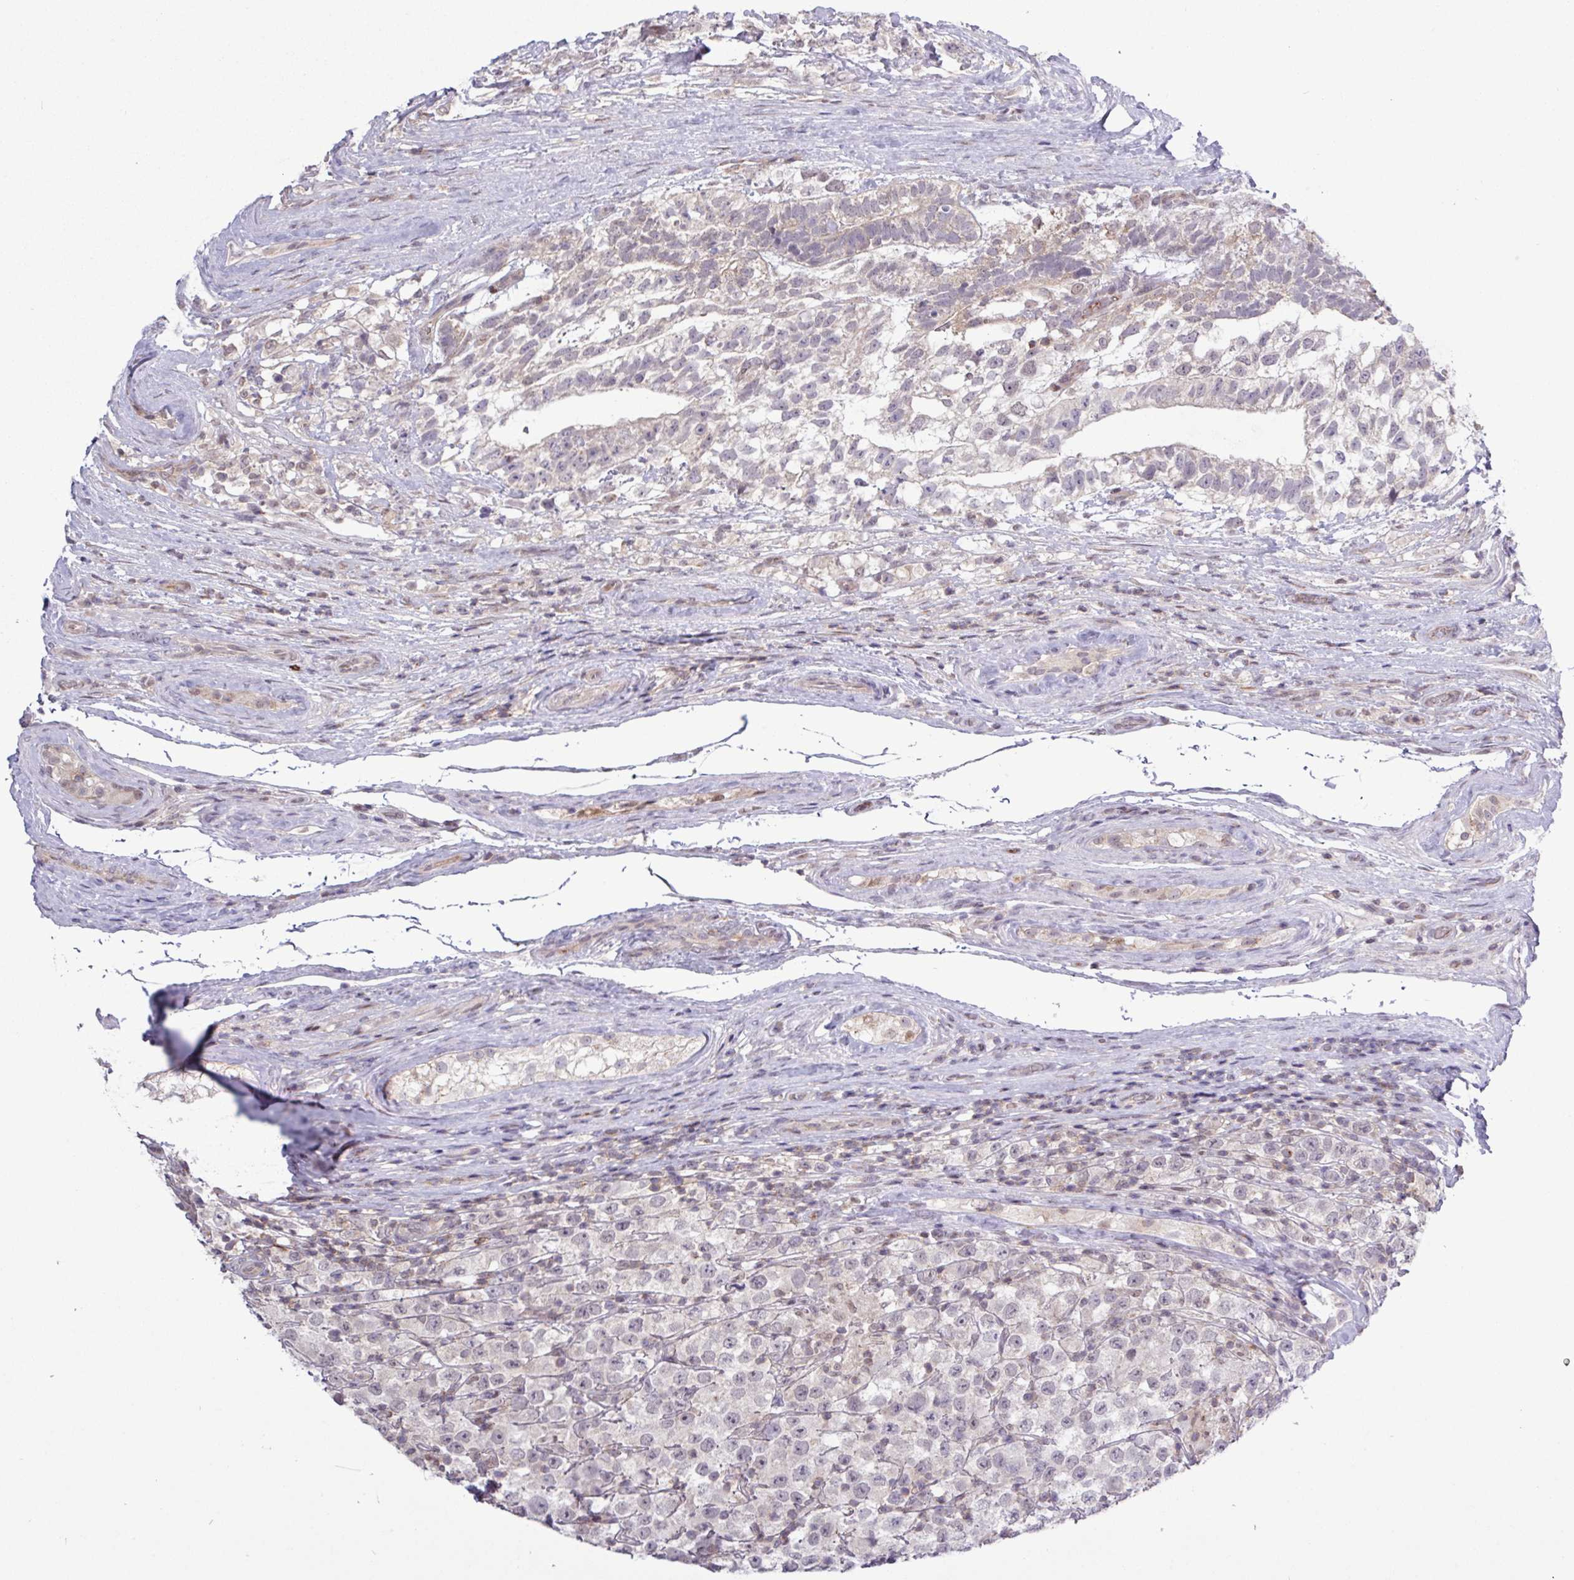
{"staining": {"intensity": "negative", "quantity": "none", "location": "none"}, "tissue": "testis cancer", "cell_type": "Tumor cells", "image_type": "cancer", "snomed": [{"axis": "morphology", "description": "Seminoma, NOS"}, {"axis": "morphology", "description": "Carcinoma, Embryonal, NOS"}, {"axis": "topography", "description": "Testis"}], "caption": "This is an immunohistochemistry (IHC) histopathology image of embryonal carcinoma (testis). There is no staining in tumor cells.", "gene": "RTL3", "patient": {"sex": "male", "age": 41}}